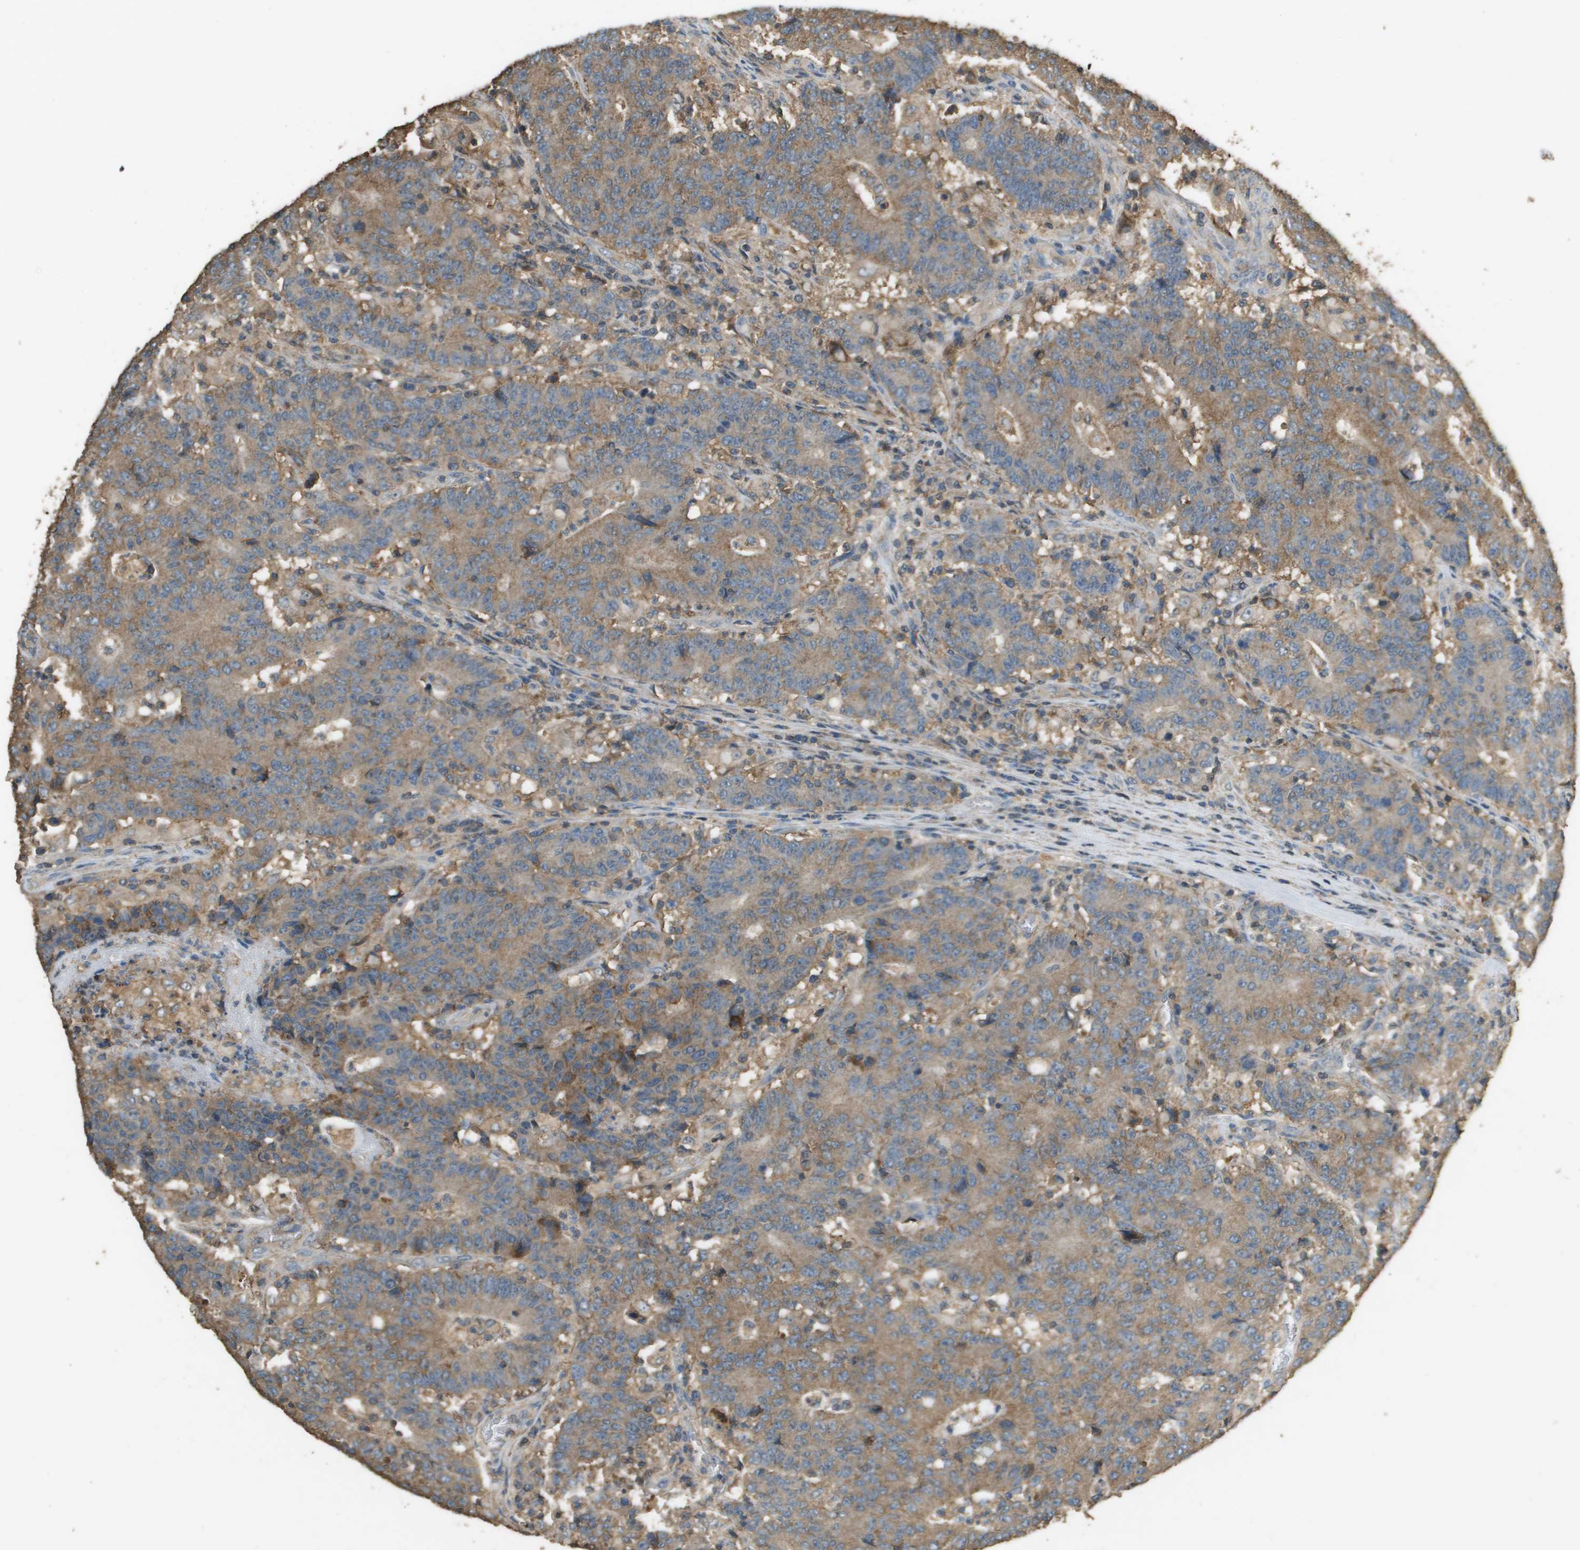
{"staining": {"intensity": "moderate", "quantity": ">75%", "location": "cytoplasmic/membranous"}, "tissue": "colorectal cancer", "cell_type": "Tumor cells", "image_type": "cancer", "snomed": [{"axis": "morphology", "description": "Normal tissue, NOS"}, {"axis": "morphology", "description": "Adenocarcinoma, NOS"}, {"axis": "topography", "description": "Colon"}], "caption": "Colorectal cancer stained with a protein marker displays moderate staining in tumor cells.", "gene": "MS4A7", "patient": {"sex": "female", "age": 75}}